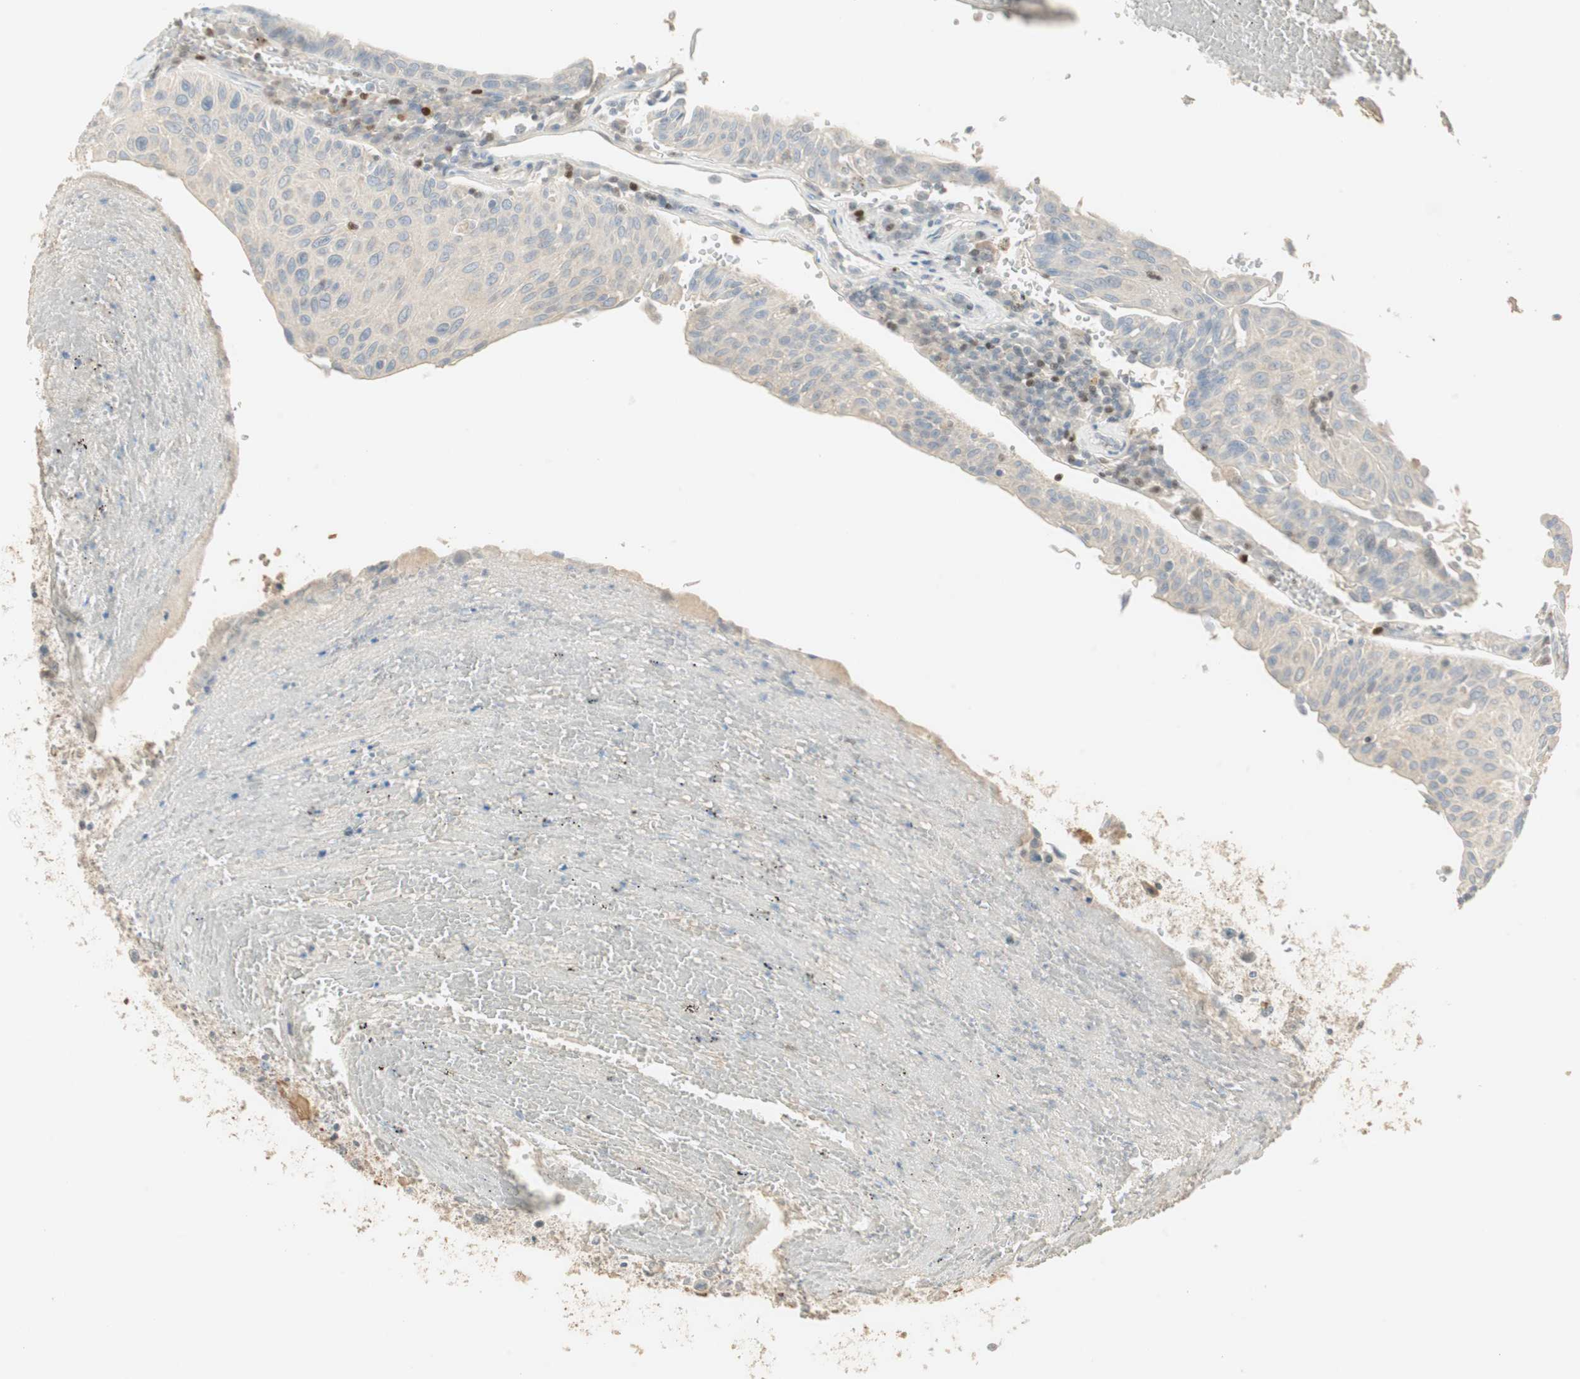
{"staining": {"intensity": "weak", "quantity": "25%-75%", "location": "cytoplasmic/membranous"}, "tissue": "urothelial cancer", "cell_type": "Tumor cells", "image_type": "cancer", "snomed": [{"axis": "morphology", "description": "Urothelial carcinoma, High grade"}, {"axis": "topography", "description": "Urinary bladder"}], "caption": "Immunohistochemistry (IHC) image of neoplastic tissue: human high-grade urothelial carcinoma stained using IHC demonstrates low levels of weak protein expression localized specifically in the cytoplasmic/membranous of tumor cells, appearing as a cytoplasmic/membranous brown color.", "gene": "RUNX2", "patient": {"sex": "male", "age": 66}}